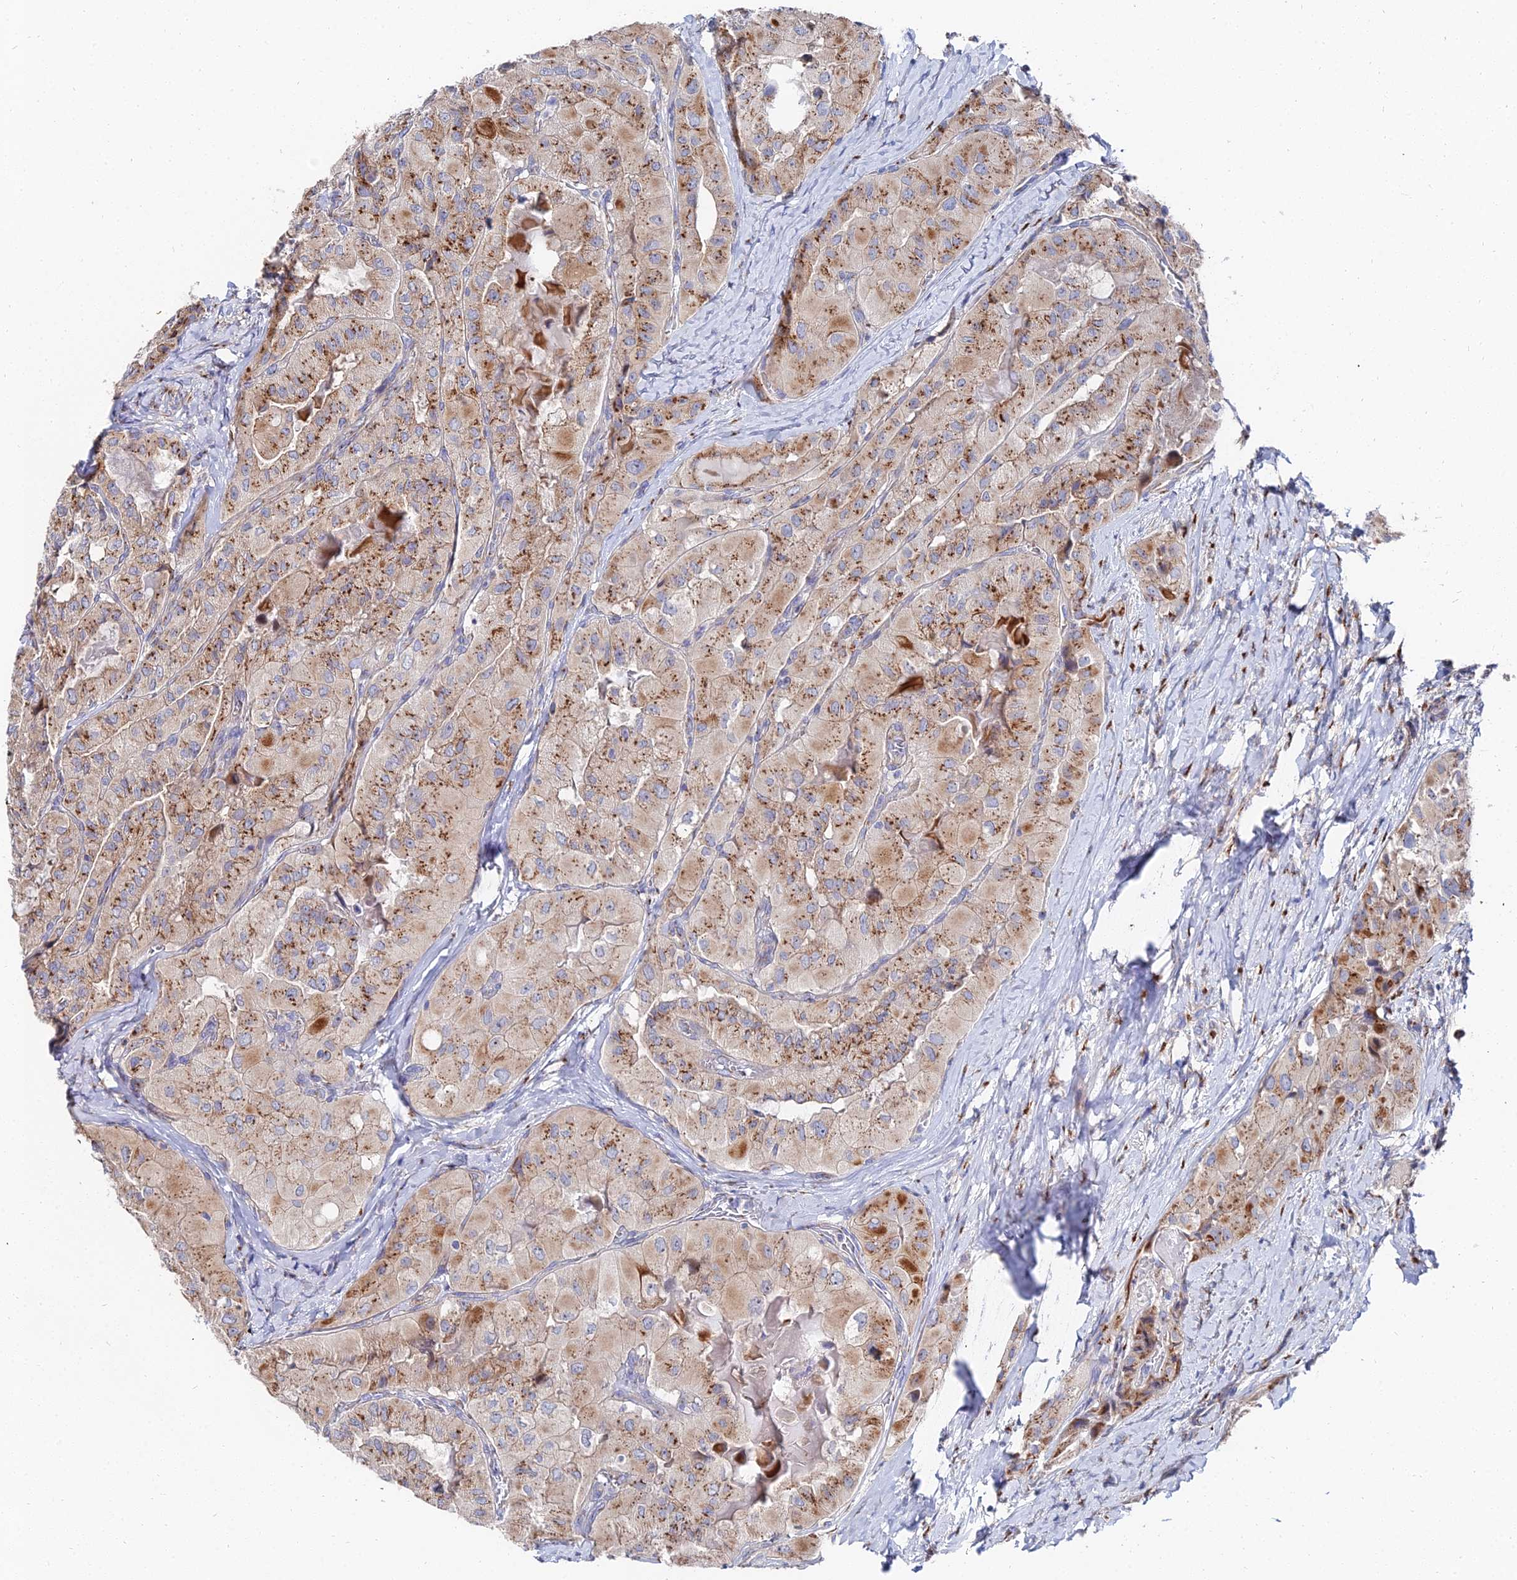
{"staining": {"intensity": "moderate", "quantity": ">75%", "location": "cytoplasmic/membranous"}, "tissue": "thyroid cancer", "cell_type": "Tumor cells", "image_type": "cancer", "snomed": [{"axis": "morphology", "description": "Normal tissue, NOS"}, {"axis": "morphology", "description": "Papillary adenocarcinoma, NOS"}, {"axis": "topography", "description": "Thyroid gland"}], "caption": "A photomicrograph showing moderate cytoplasmic/membranous staining in approximately >75% of tumor cells in thyroid papillary adenocarcinoma, as visualized by brown immunohistochemical staining.", "gene": "BORCS8", "patient": {"sex": "female", "age": 59}}